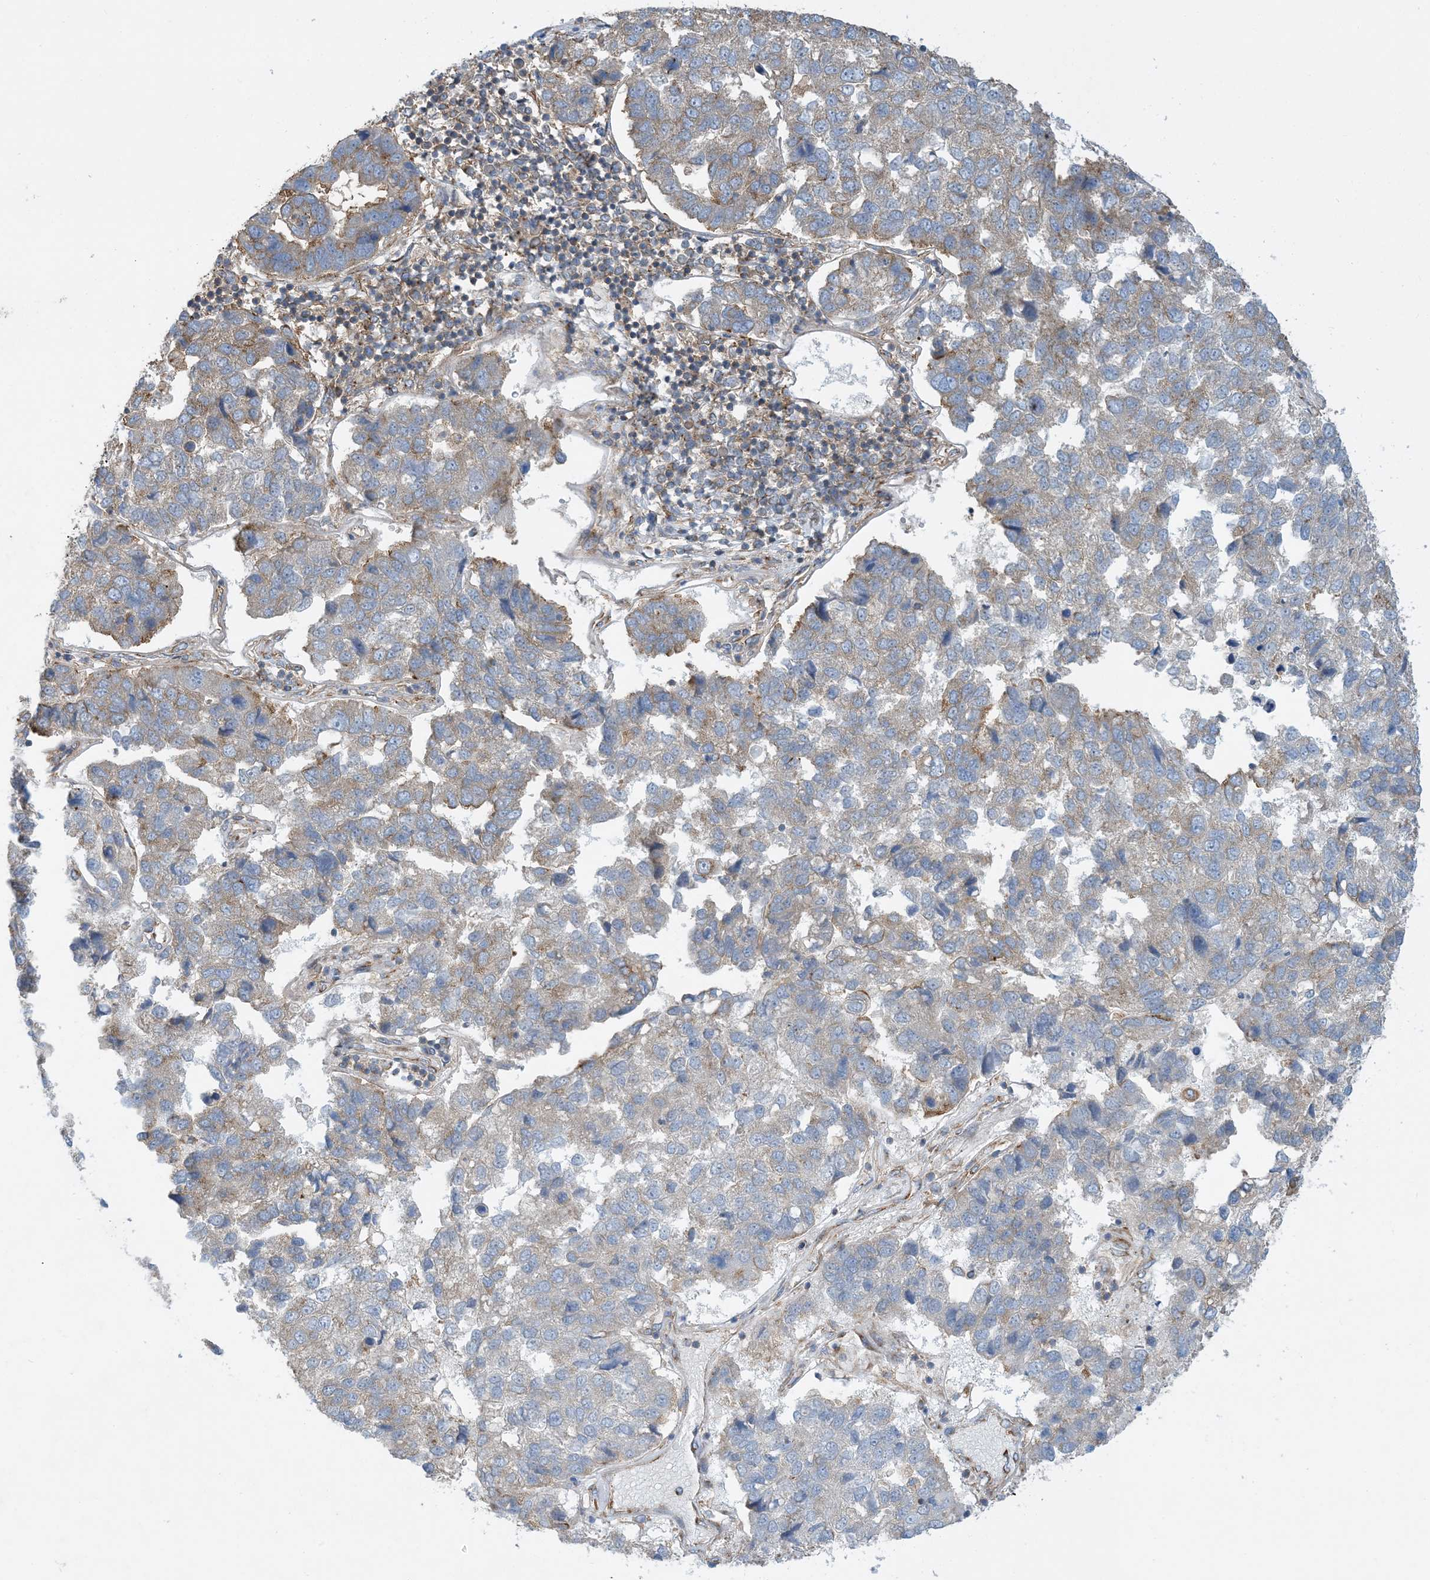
{"staining": {"intensity": "moderate", "quantity": "<25%", "location": "cytoplasmic/membranous"}, "tissue": "pancreatic cancer", "cell_type": "Tumor cells", "image_type": "cancer", "snomed": [{"axis": "morphology", "description": "Adenocarcinoma, NOS"}, {"axis": "topography", "description": "Pancreas"}], "caption": "Protein staining by immunohistochemistry demonstrates moderate cytoplasmic/membranous staining in approximately <25% of tumor cells in pancreatic cancer (adenocarcinoma). The protein is stained brown, and the nuclei are stained in blue (DAB (3,3'-diaminobenzidine) IHC with brightfield microscopy, high magnification).", "gene": "SIDT1", "patient": {"sex": "female", "age": 61}}